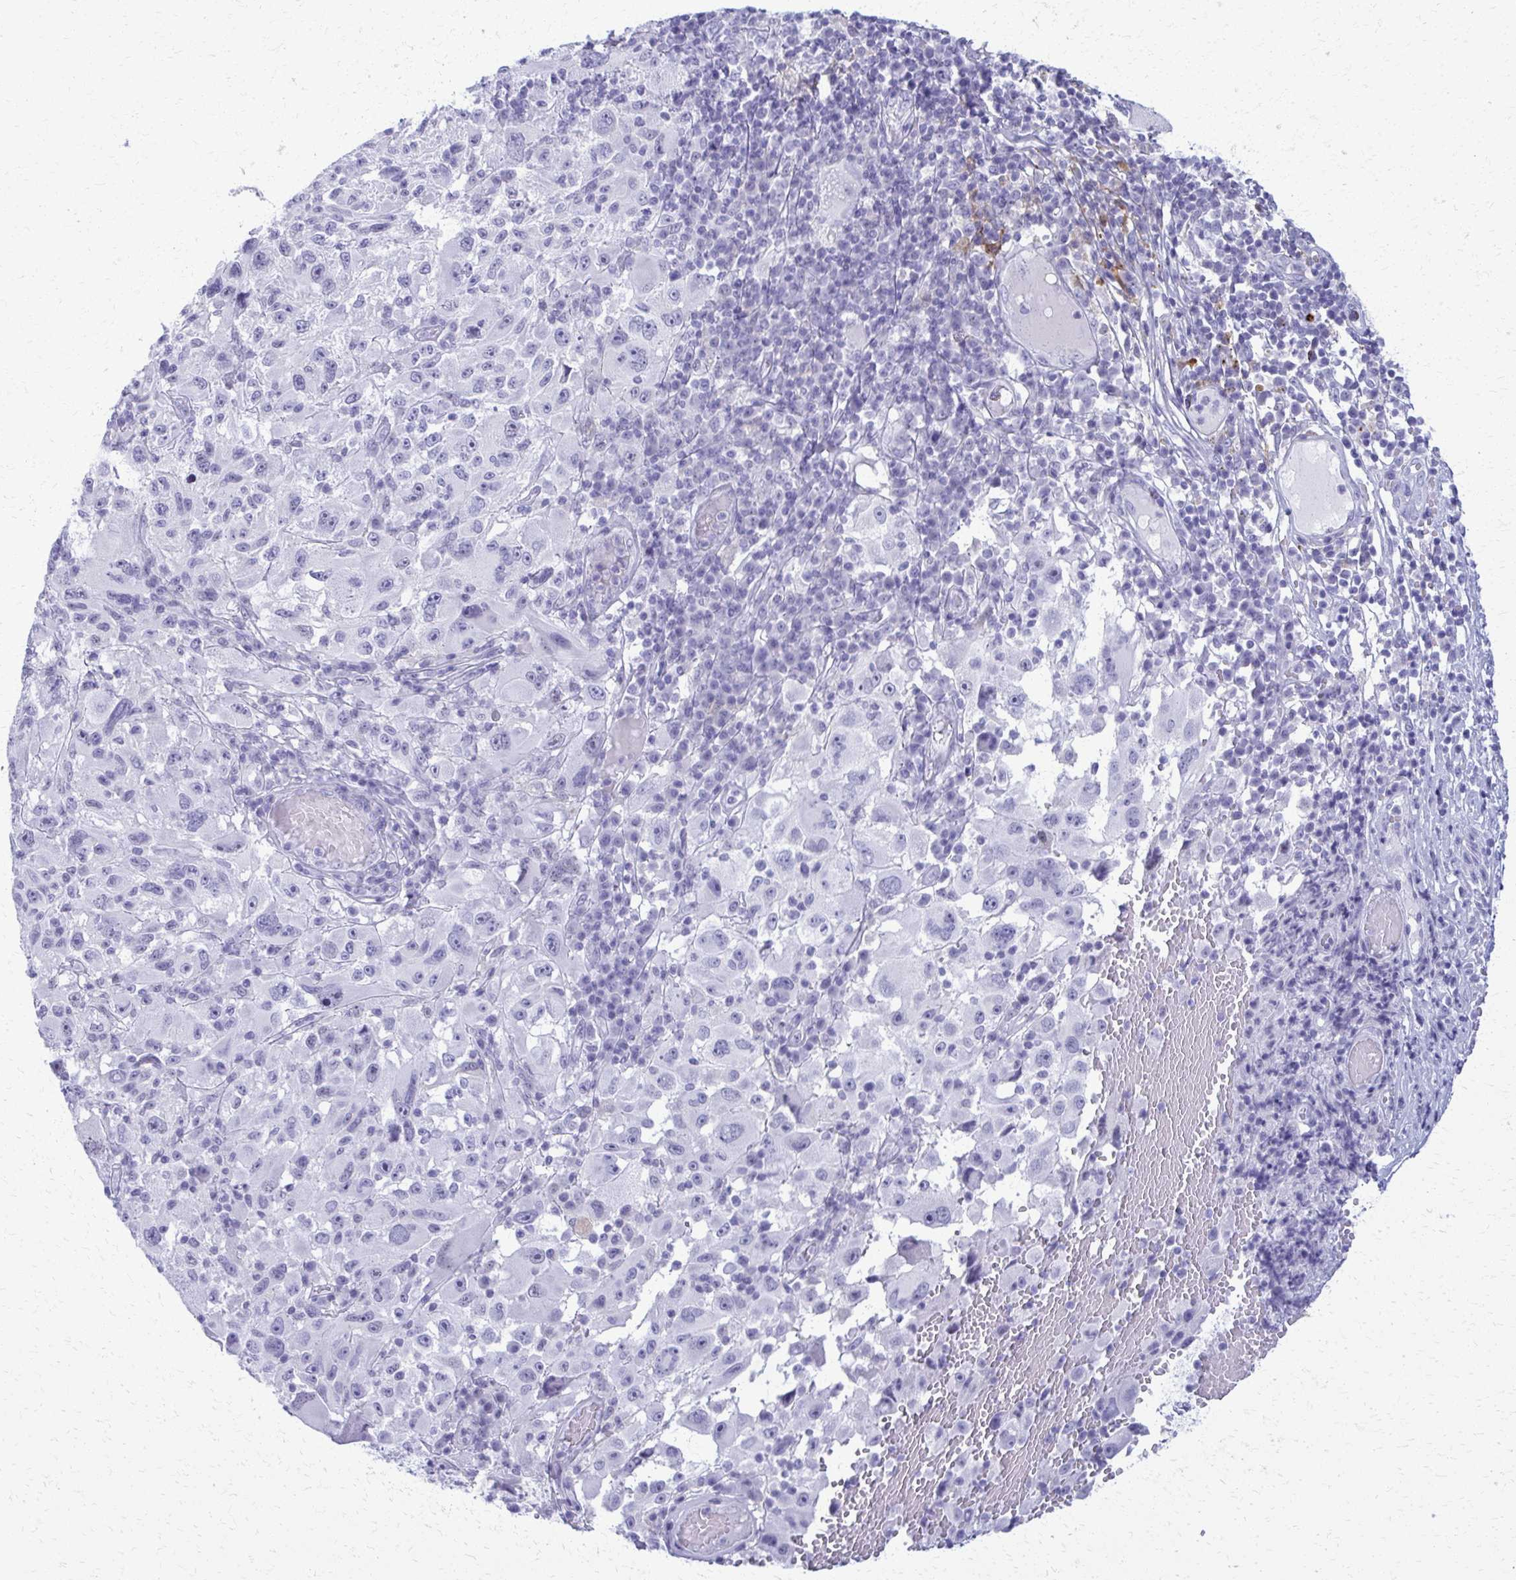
{"staining": {"intensity": "negative", "quantity": "none", "location": "none"}, "tissue": "melanoma", "cell_type": "Tumor cells", "image_type": "cancer", "snomed": [{"axis": "morphology", "description": "Malignant melanoma, NOS"}, {"axis": "topography", "description": "Skin"}], "caption": "High magnification brightfield microscopy of malignant melanoma stained with DAB (brown) and counterstained with hematoxylin (blue): tumor cells show no significant expression.", "gene": "ACSM2B", "patient": {"sex": "female", "age": 71}}